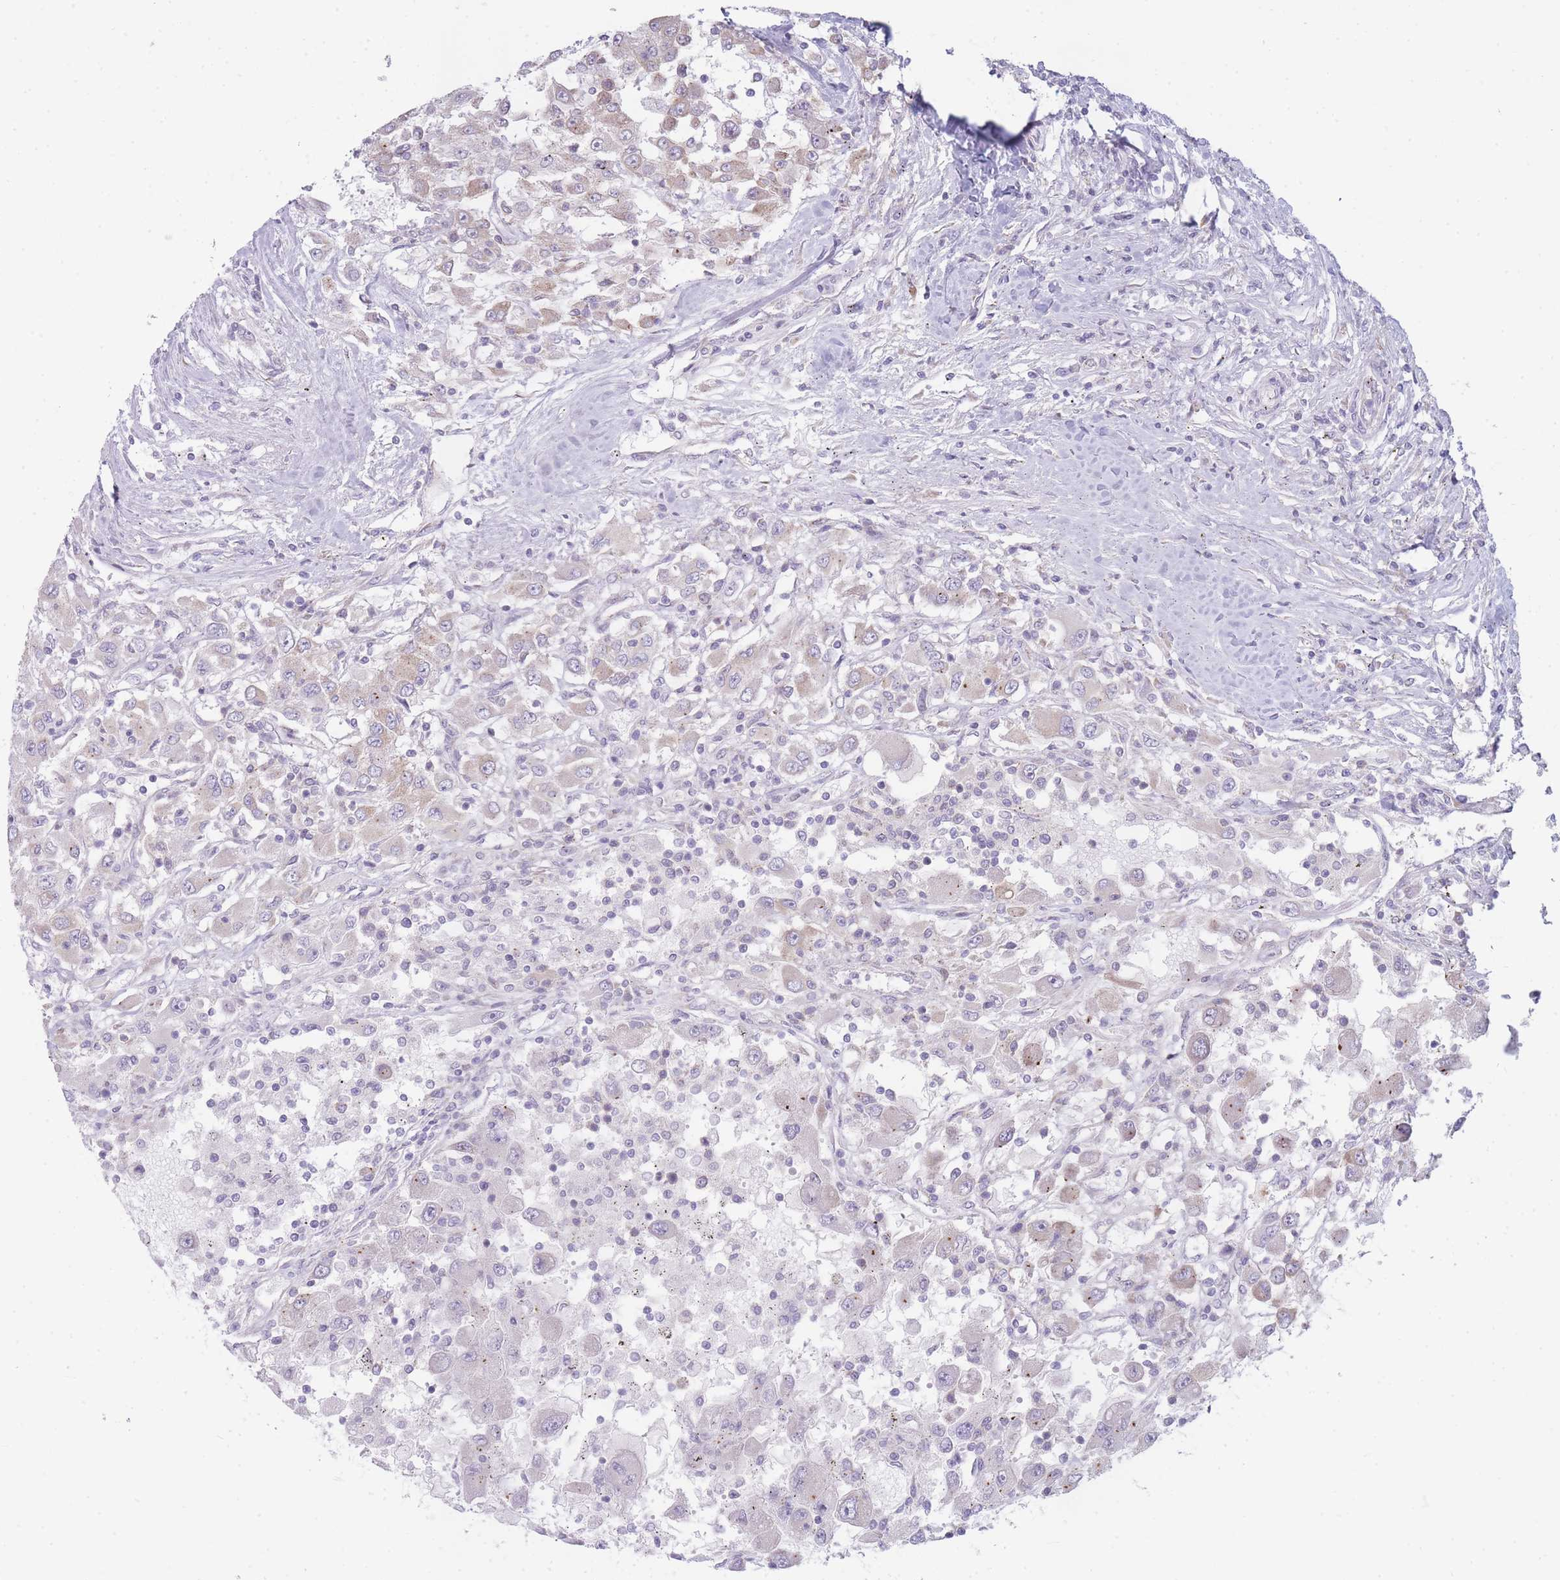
{"staining": {"intensity": "weak", "quantity": "<25%", "location": "cytoplasmic/membranous"}, "tissue": "renal cancer", "cell_type": "Tumor cells", "image_type": "cancer", "snomed": [{"axis": "morphology", "description": "Adenocarcinoma, NOS"}, {"axis": "topography", "description": "Kidney"}], "caption": "The IHC micrograph has no significant positivity in tumor cells of renal adenocarcinoma tissue.", "gene": "OR5L2", "patient": {"sex": "female", "age": 67}}